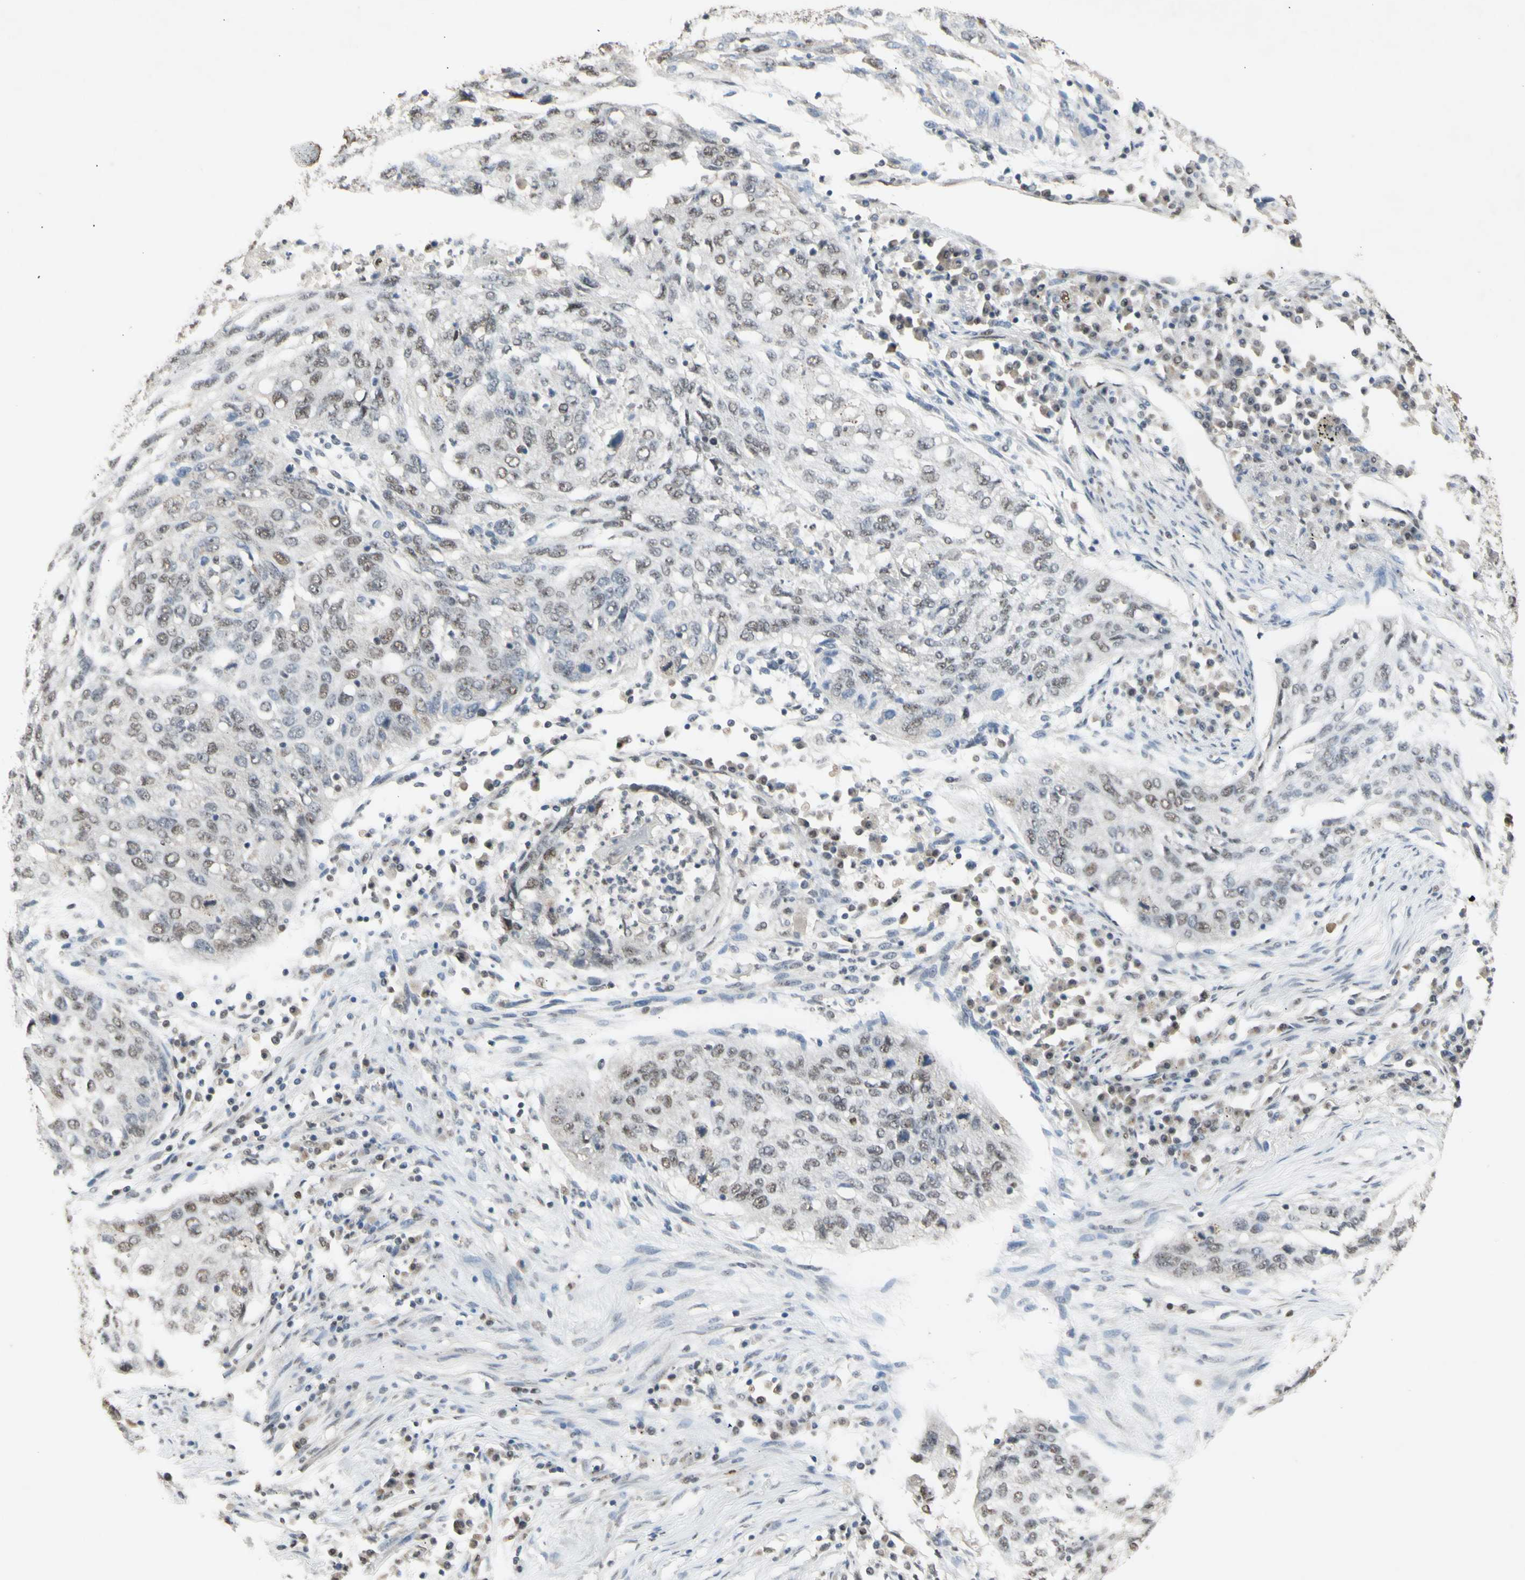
{"staining": {"intensity": "weak", "quantity": ">75%", "location": "nuclear"}, "tissue": "lung cancer", "cell_type": "Tumor cells", "image_type": "cancer", "snomed": [{"axis": "morphology", "description": "Squamous cell carcinoma, NOS"}, {"axis": "topography", "description": "Lung"}], "caption": "Immunohistochemistry (IHC) of squamous cell carcinoma (lung) displays low levels of weak nuclear positivity in about >75% of tumor cells. (DAB (3,3'-diaminobenzidine) IHC with brightfield microscopy, high magnification).", "gene": "SFPQ", "patient": {"sex": "female", "age": 63}}